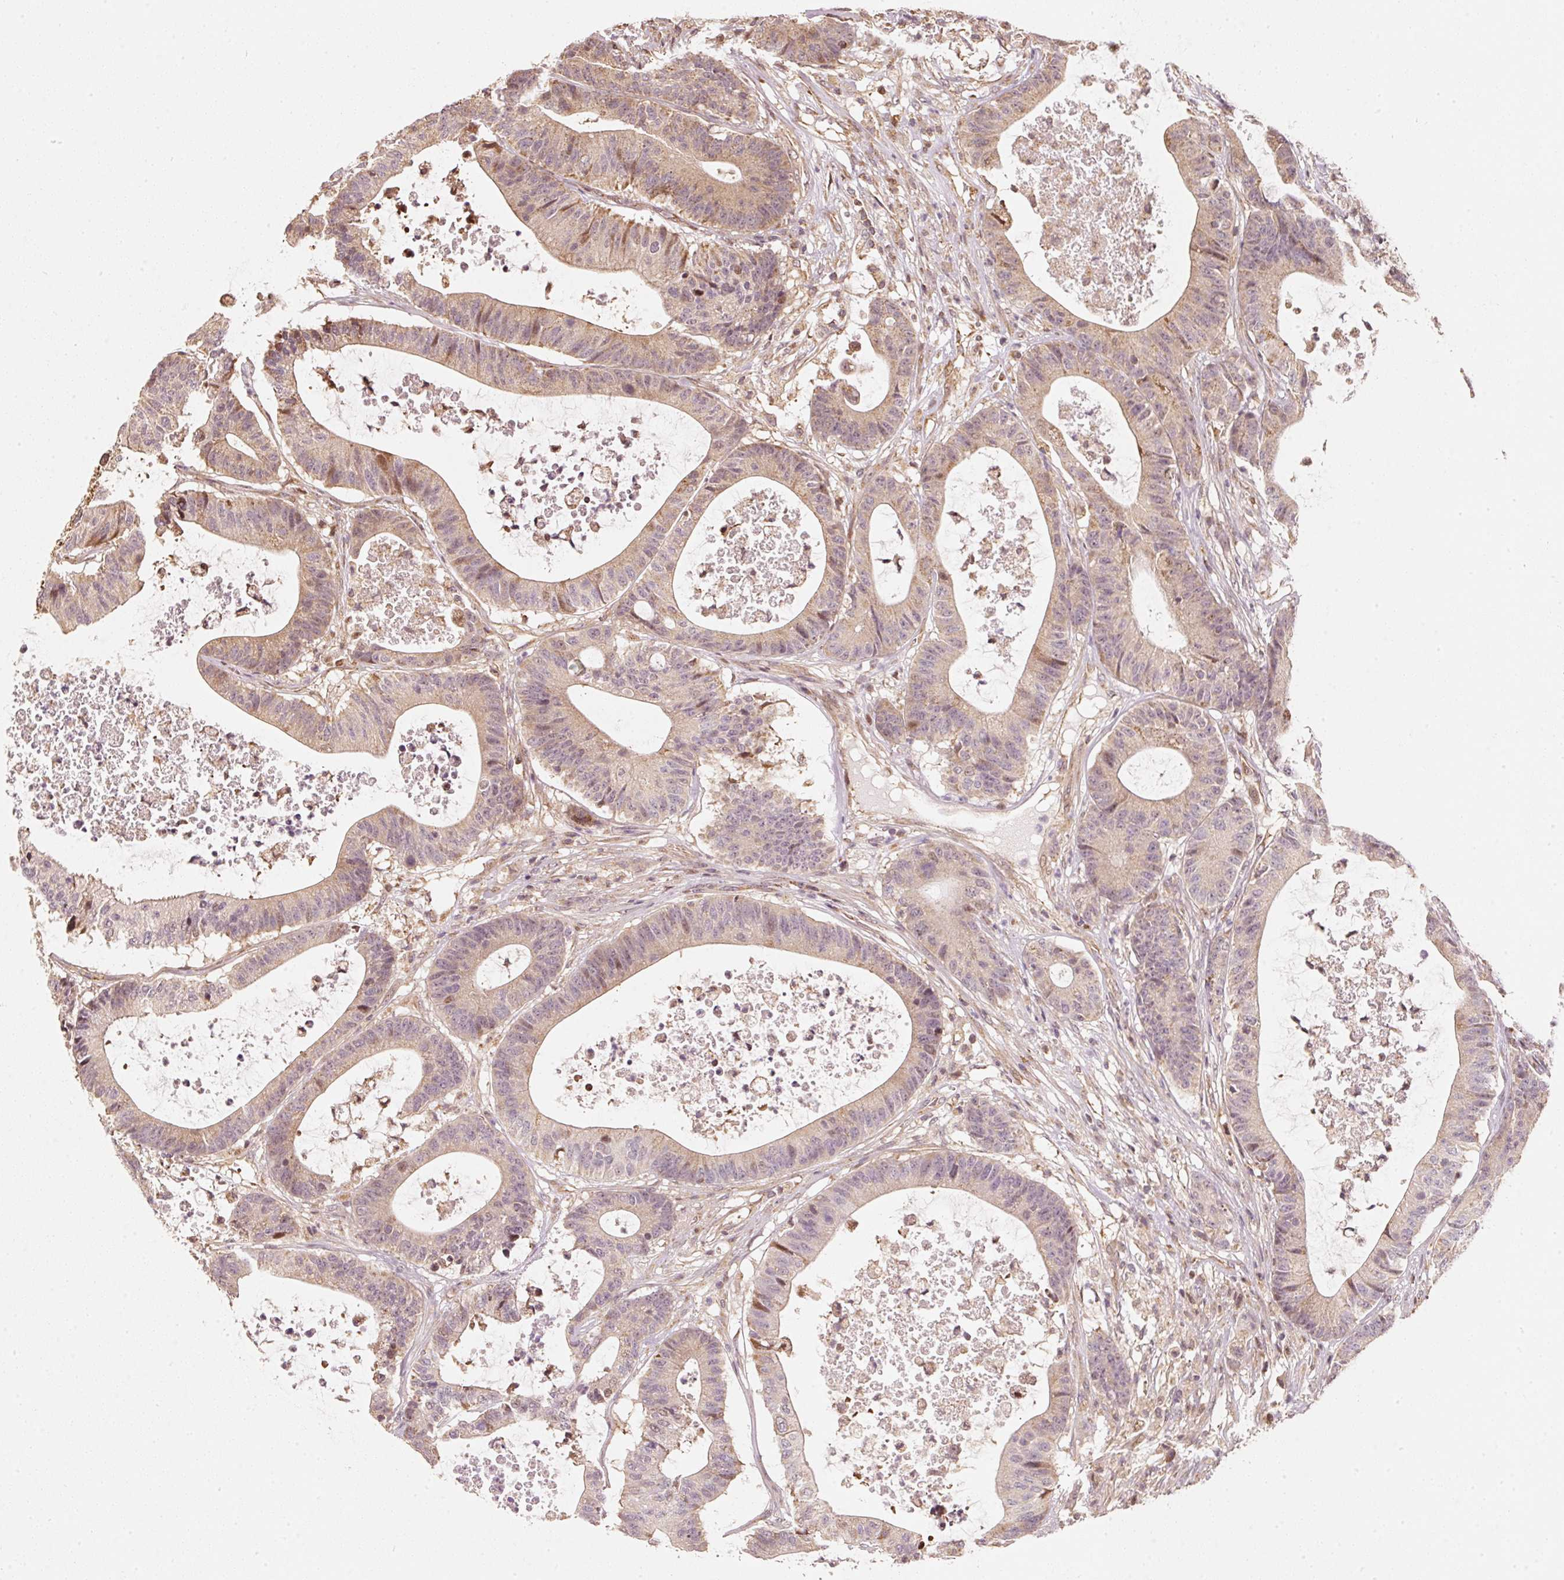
{"staining": {"intensity": "weak", "quantity": "<25%", "location": "cytoplasmic/membranous,nuclear"}, "tissue": "colorectal cancer", "cell_type": "Tumor cells", "image_type": "cancer", "snomed": [{"axis": "morphology", "description": "Adenocarcinoma, NOS"}, {"axis": "topography", "description": "Colon"}], "caption": "DAB immunohistochemical staining of human colorectal cancer displays no significant staining in tumor cells.", "gene": "RAB35", "patient": {"sex": "female", "age": 84}}